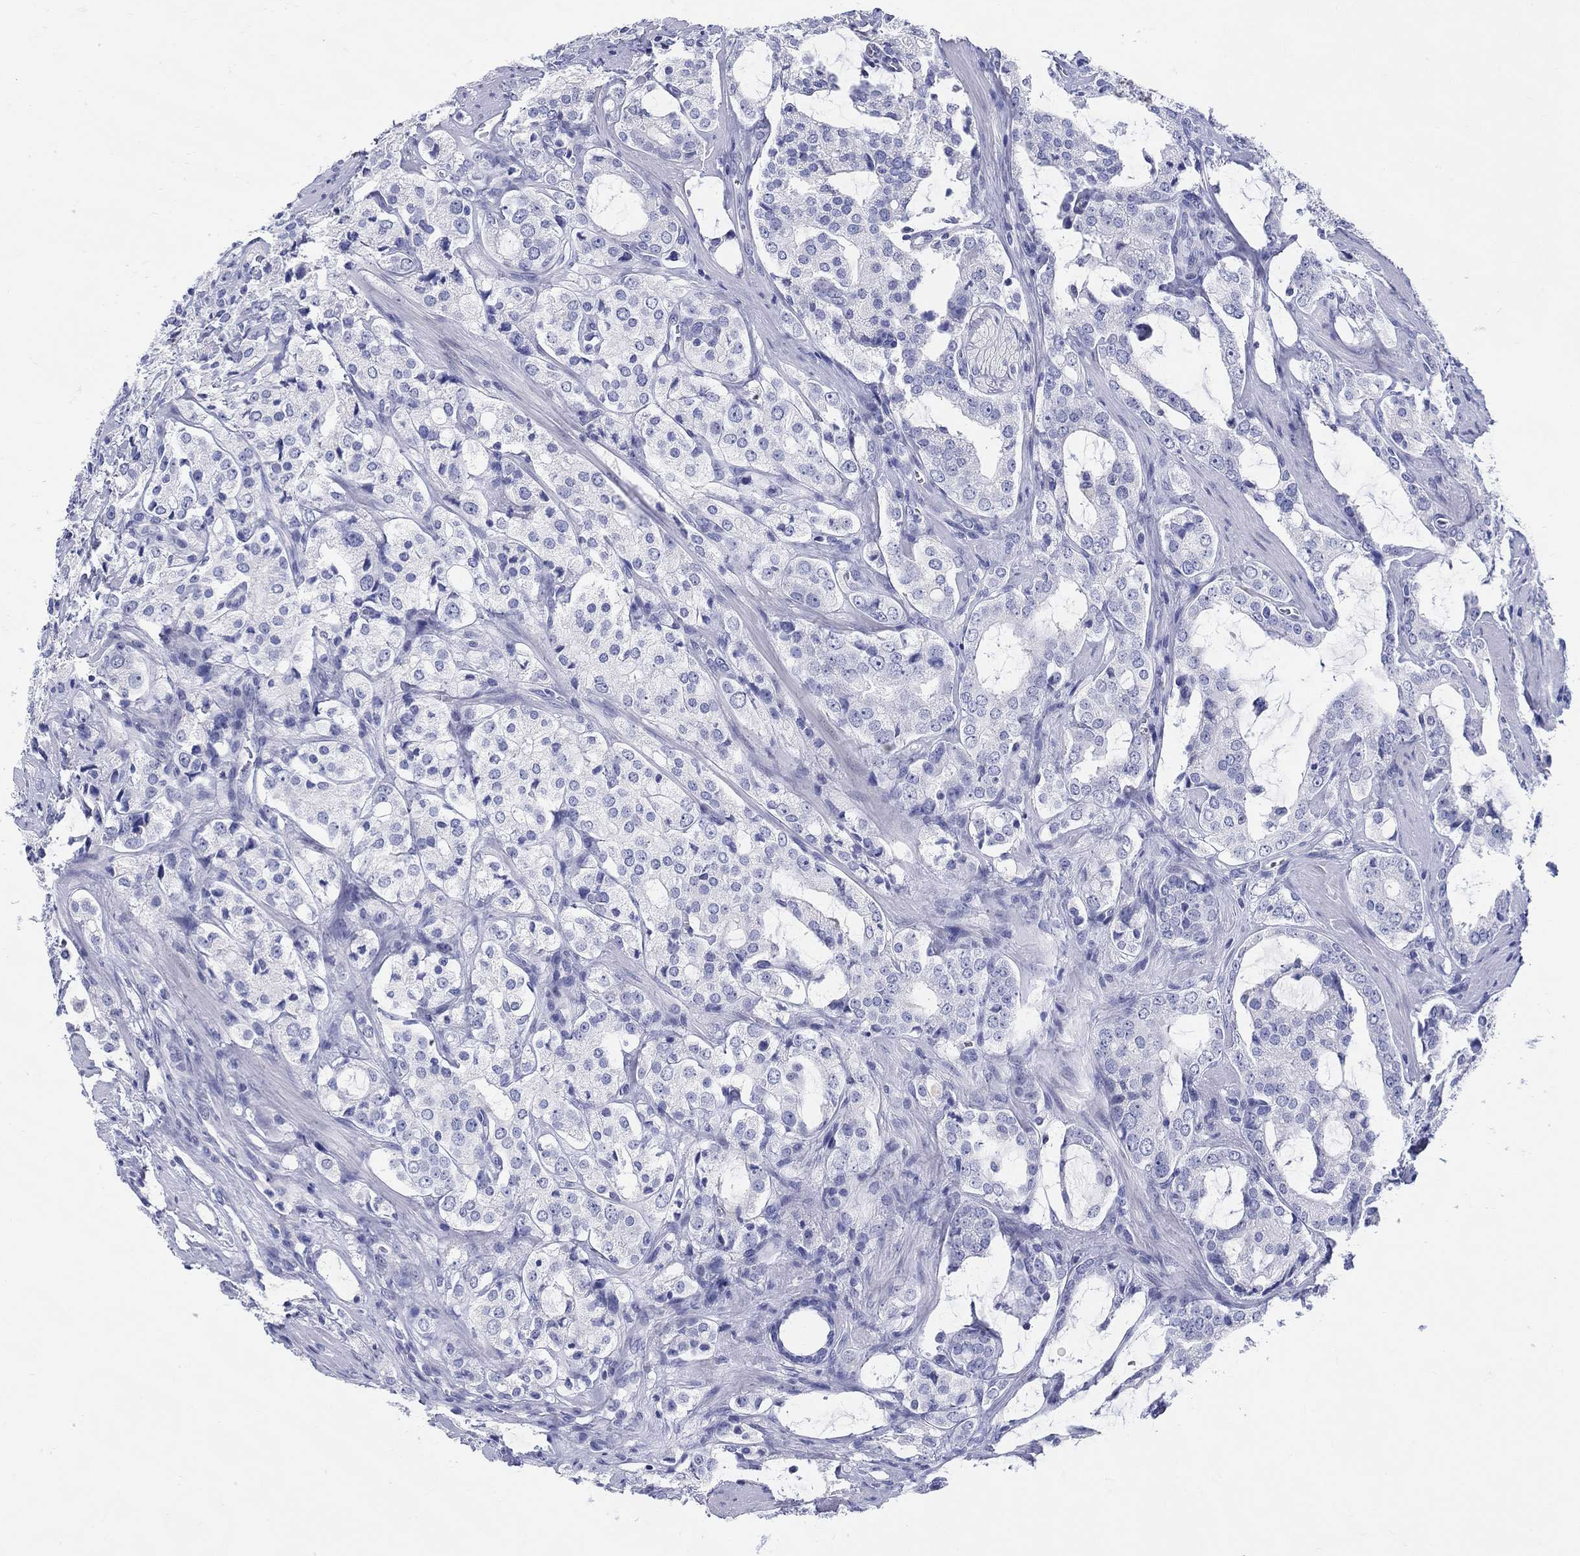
{"staining": {"intensity": "negative", "quantity": "none", "location": "none"}, "tissue": "prostate cancer", "cell_type": "Tumor cells", "image_type": "cancer", "snomed": [{"axis": "morphology", "description": "Adenocarcinoma, NOS"}, {"axis": "topography", "description": "Prostate"}], "caption": "Immunohistochemistry of prostate cancer (adenocarcinoma) demonstrates no staining in tumor cells. (DAB (3,3'-diaminobenzidine) IHC with hematoxylin counter stain).", "gene": "CRYGS", "patient": {"sex": "male", "age": 66}}